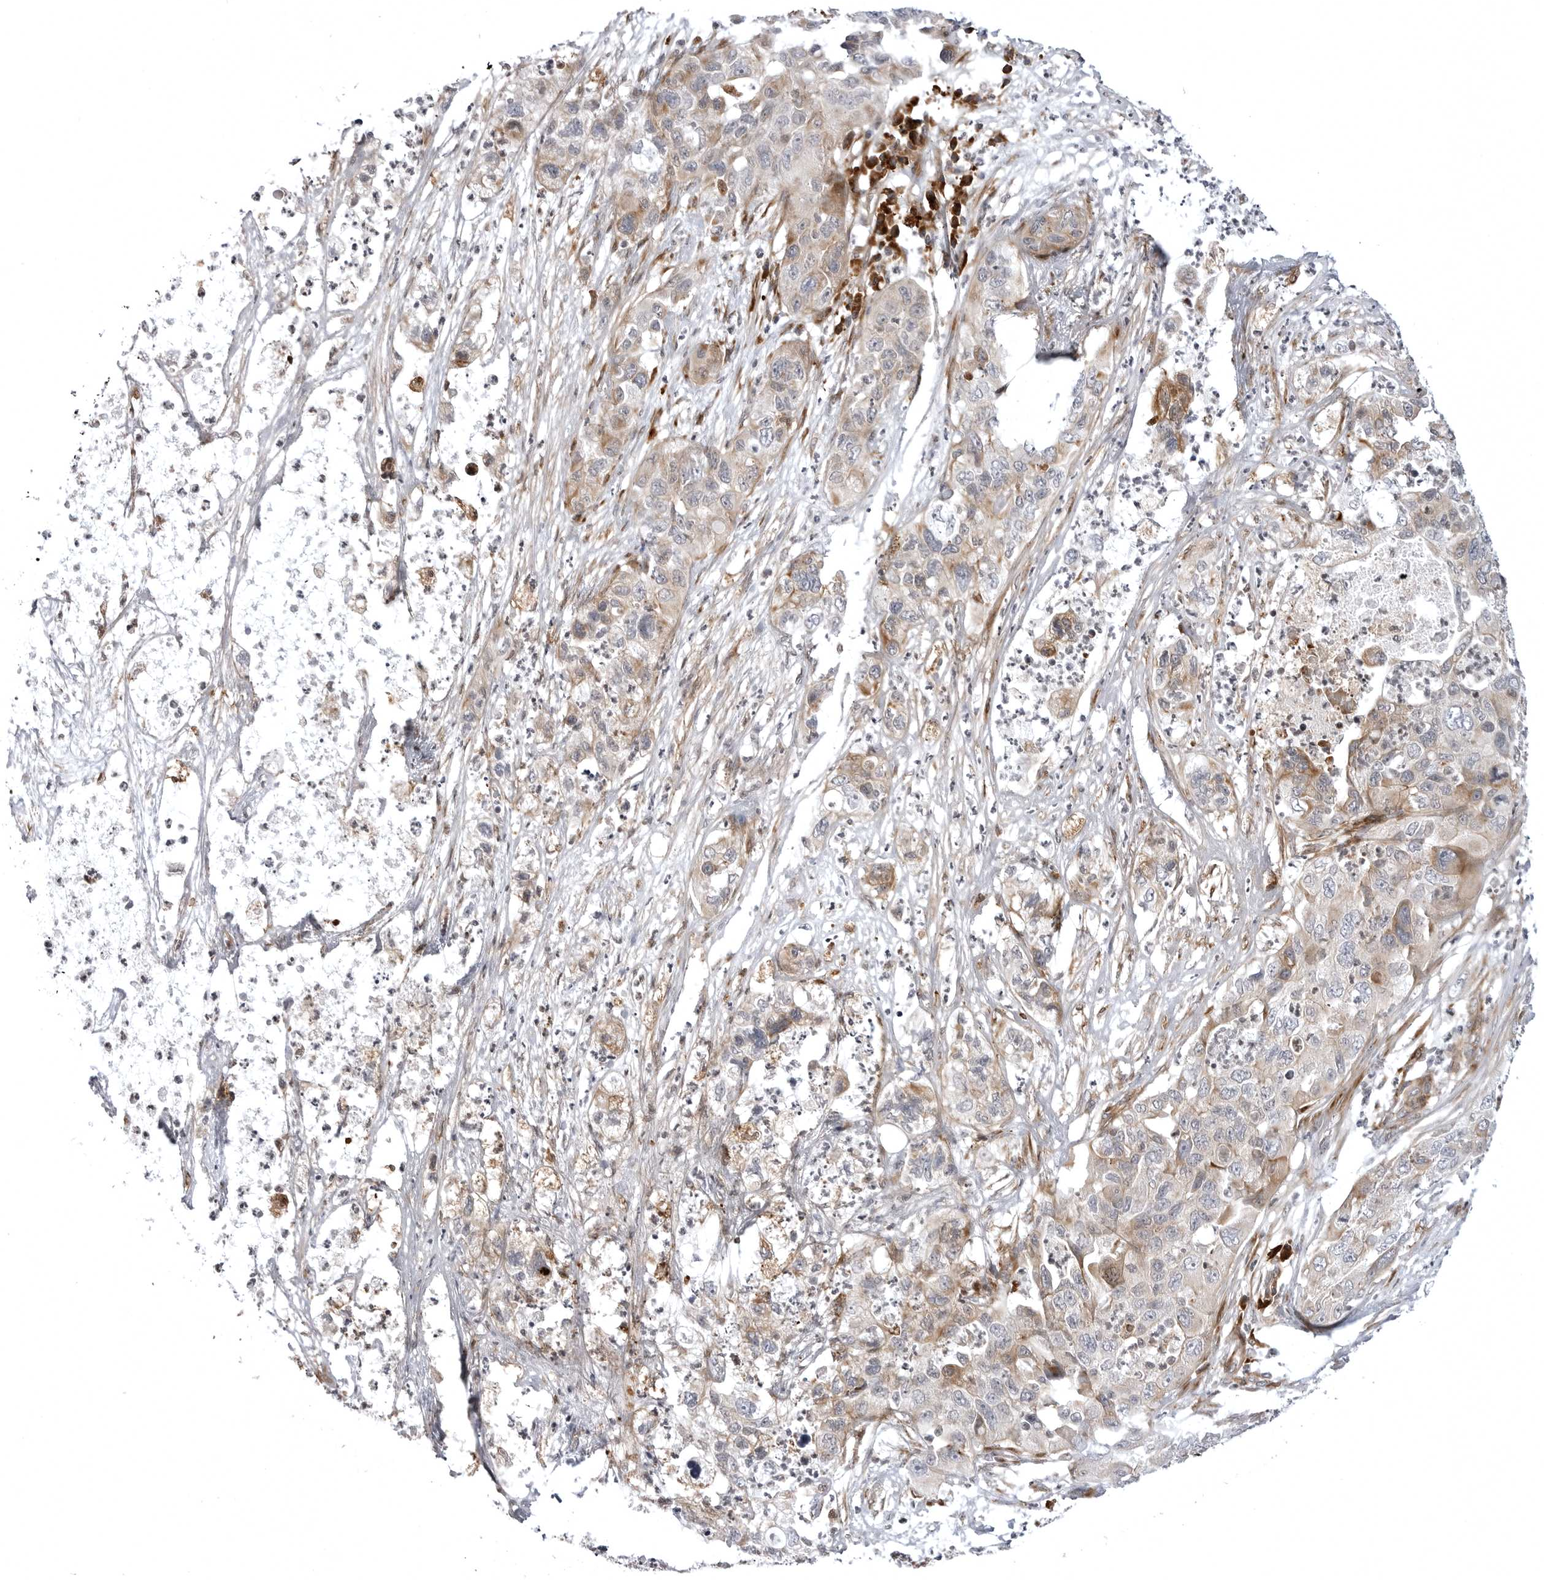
{"staining": {"intensity": "weak", "quantity": ">75%", "location": "cytoplasmic/membranous"}, "tissue": "pancreatic cancer", "cell_type": "Tumor cells", "image_type": "cancer", "snomed": [{"axis": "morphology", "description": "Adenocarcinoma, NOS"}, {"axis": "topography", "description": "Pancreas"}], "caption": "A brown stain shows weak cytoplasmic/membranous positivity of a protein in human pancreatic cancer tumor cells.", "gene": "ARL5A", "patient": {"sex": "female", "age": 78}}